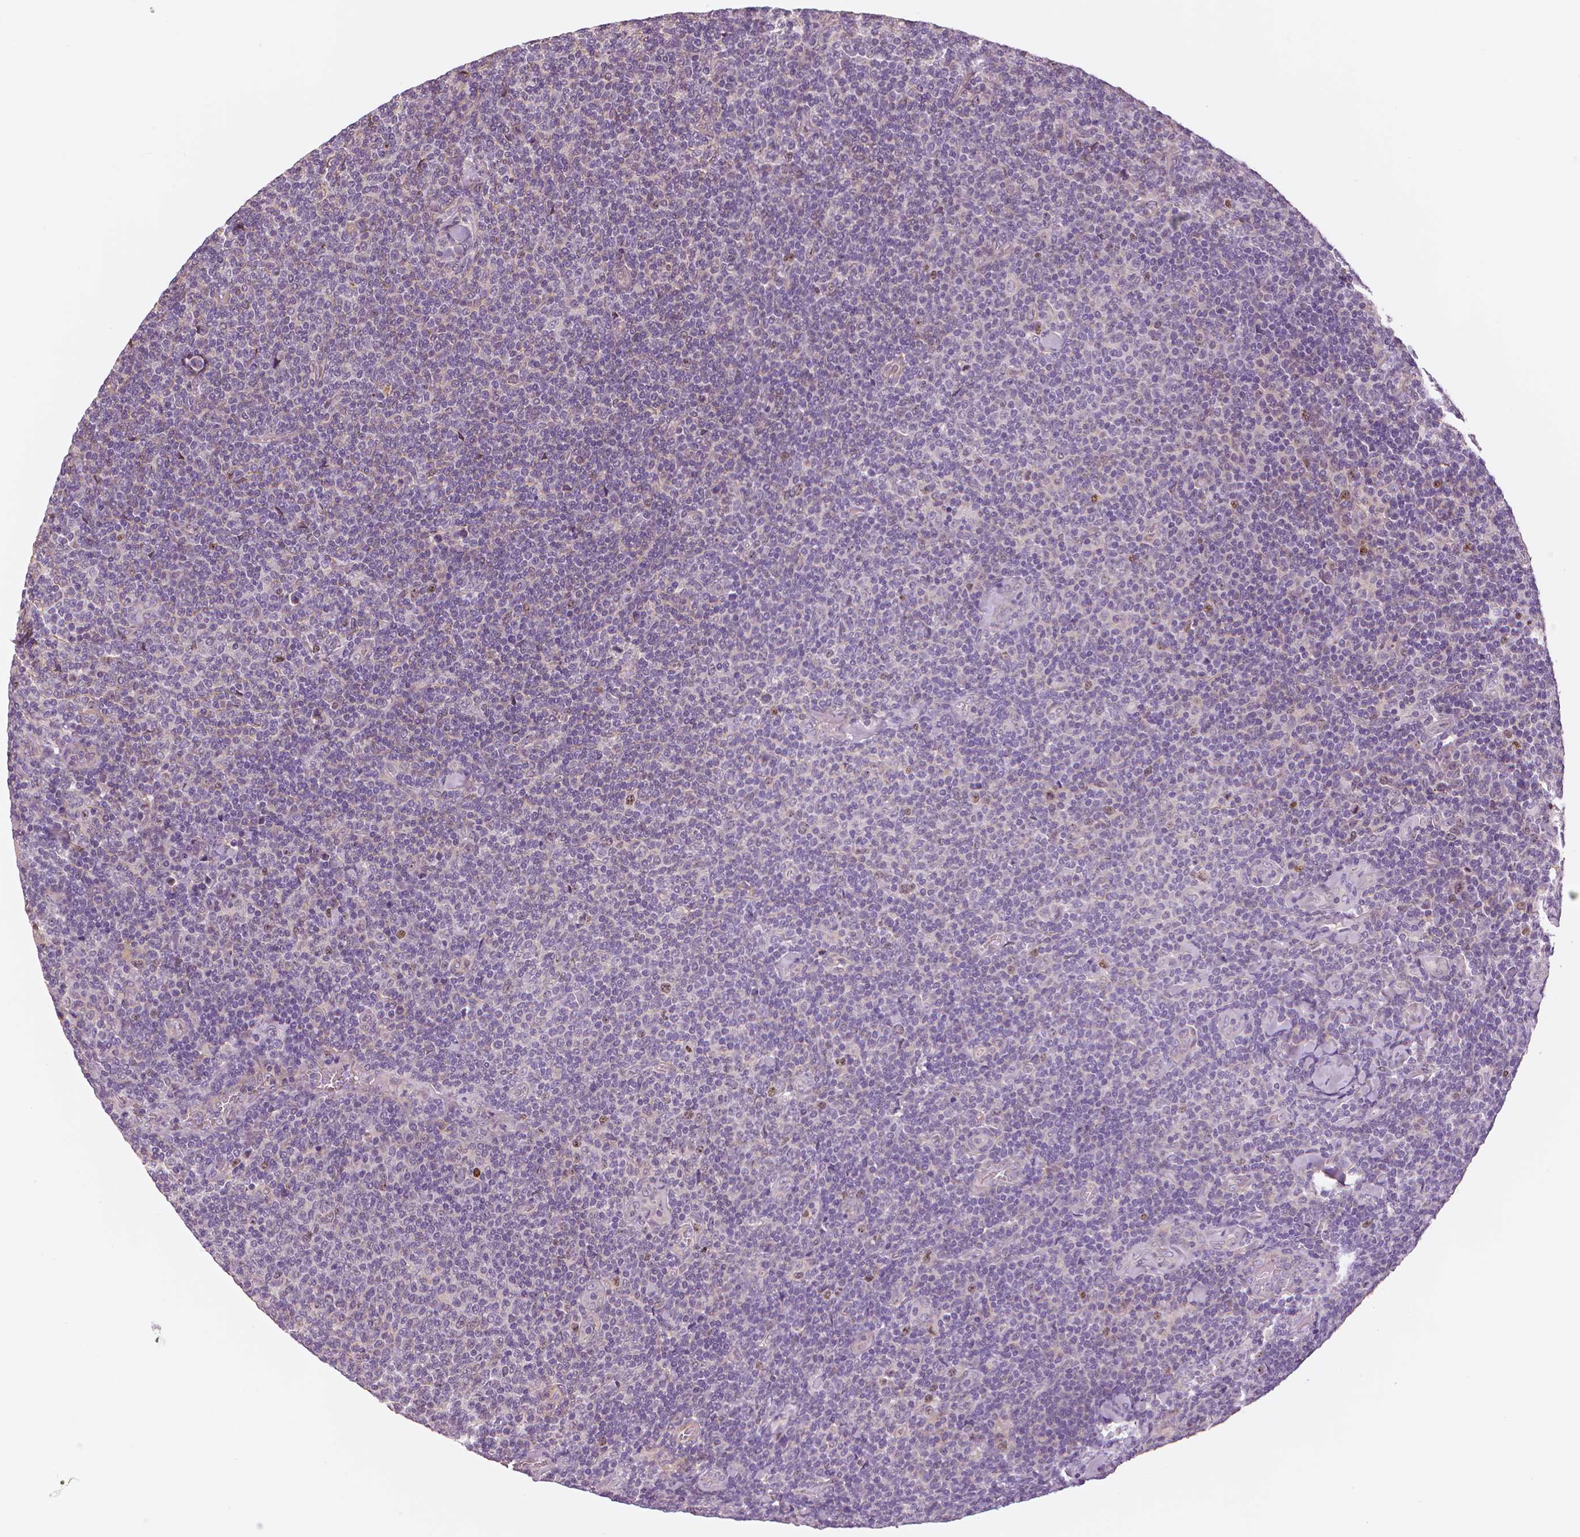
{"staining": {"intensity": "negative", "quantity": "none", "location": "none"}, "tissue": "lymphoma", "cell_type": "Tumor cells", "image_type": "cancer", "snomed": [{"axis": "morphology", "description": "Malignant lymphoma, non-Hodgkin's type, Low grade"}, {"axis": "topography", "description": "Lymph node"}], "caption": "A photomicrograph of human lymphoma is negative for staining in tumor cells.", "gene": "MKI67", "patient": {"sex": "male", "age": 52}}